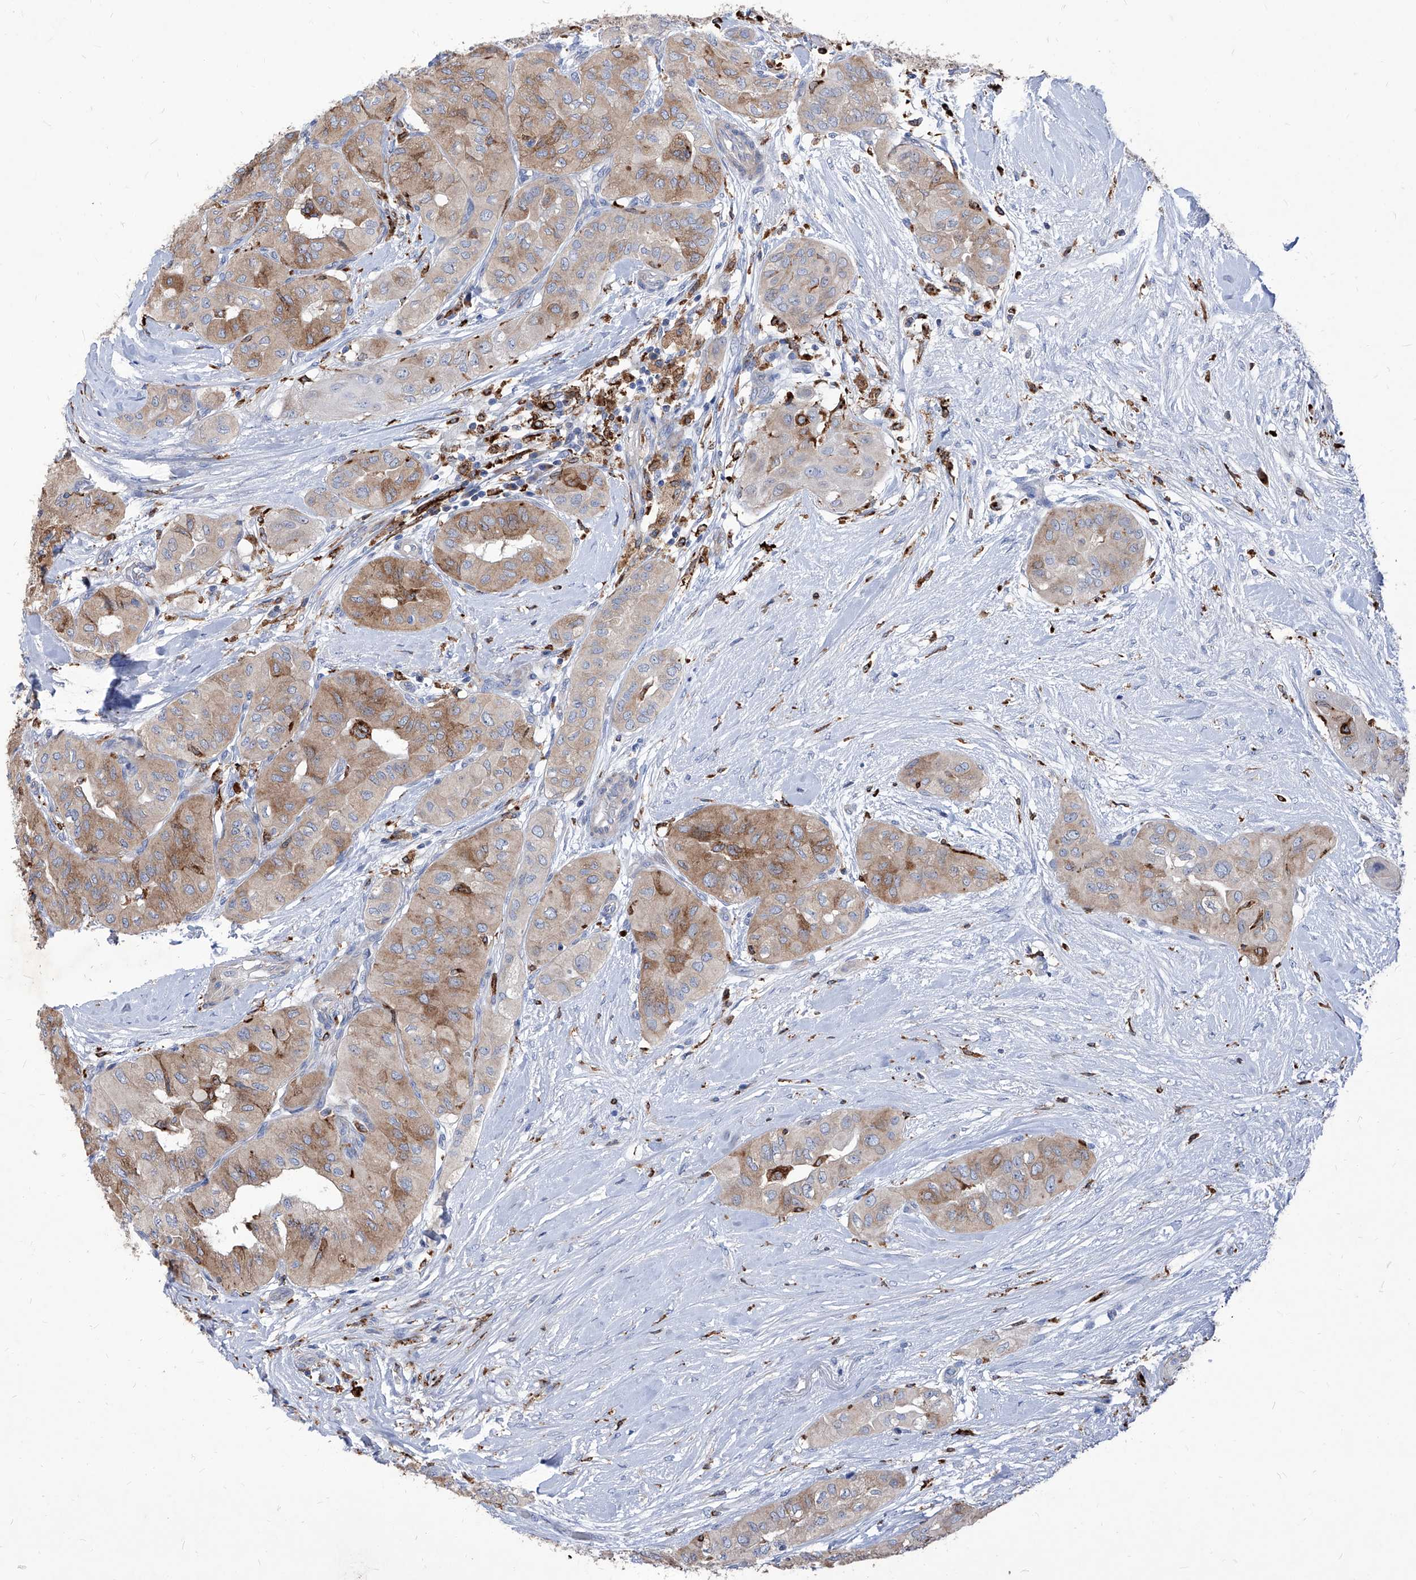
{"staining": {"intensity": "moderate", "quantity": ">75%", "location": "cytoplasmic/membranous"}, "tissue": "thyroid cancer", "cell_type": "Tumor cells", "image_type": "cancer", "snomed": [{"axis": "morphology", "description": "Papillary adenocarcinoma, NOS"}, {"axis": "topography", "description": "Thyroid gland"}], "caption": "Immunohistochemistry histopathology image of neoplastic tissue: papillary adenocarcinoma (thyroid) stained using immunohistochemistry (IHC) shows medium levels of moderate protein expression localized specifically in the cytoplasmic/membranous of tumor cells, appearing as a cytoplasmic/membranous brown color.", "gene": "UBOX5", "patient": {"sex": "female", "age": 59}}